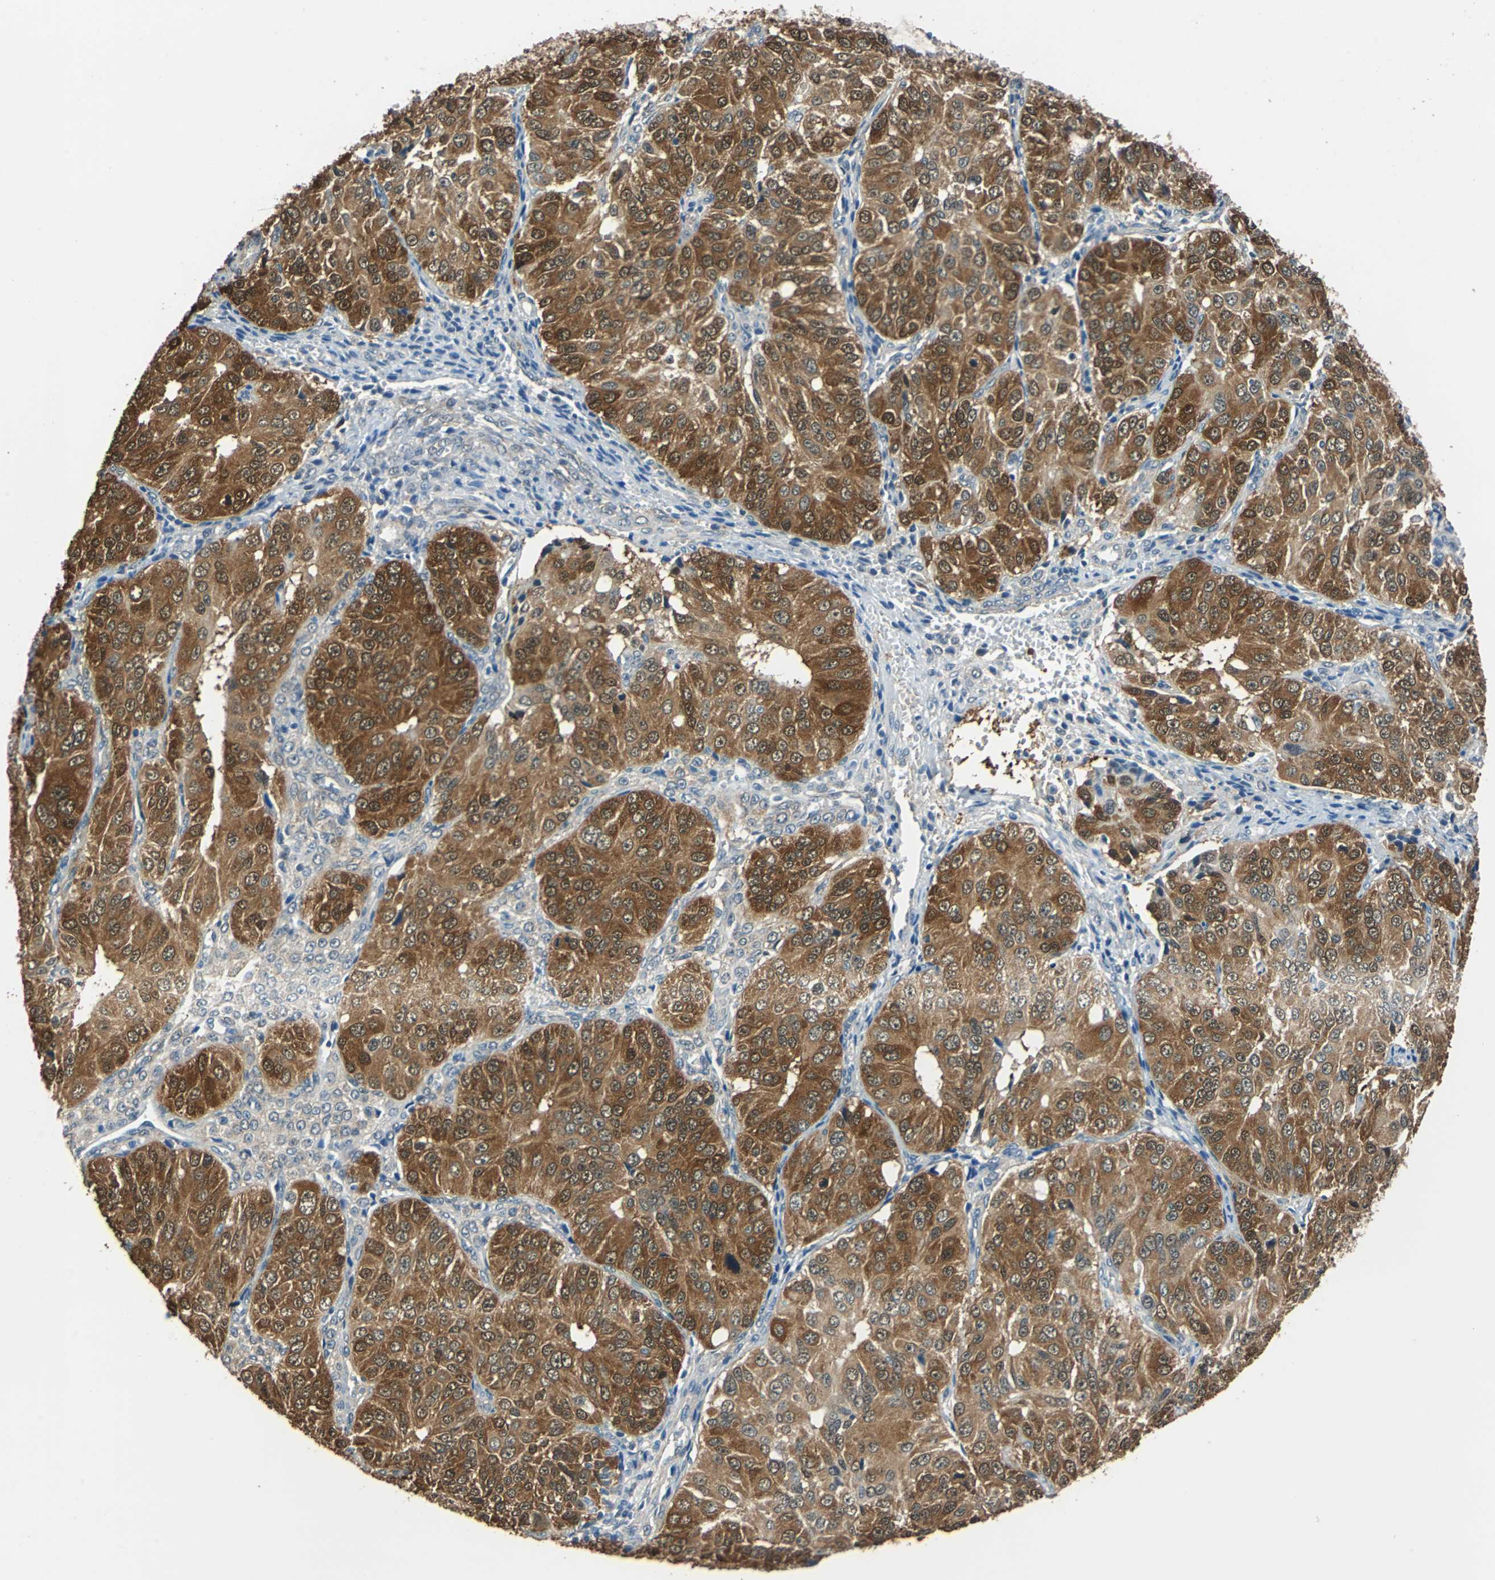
{"staining": {"intensity": "strong", "quantity": ">75%", "location": "cytoplasmic/membranous,nuclear"}, "tissue": "ovarian cancer", "cell_type": "Tumor cells", "image_type": "cancer", "snomed": [{"axis": "morphology", "description": "Carcinoma, endometroid"}, {"axis": "topography", "description": "Ovary"}], "caption": "The histopathology image demonstrates a brown stain indicating the presence of a protein in the cytoplasmic/membranous and nuclear of tumor cells in ovarian cancer.", "gene": "FKBP4", "patient": {"sex": "female", "age": 51}}